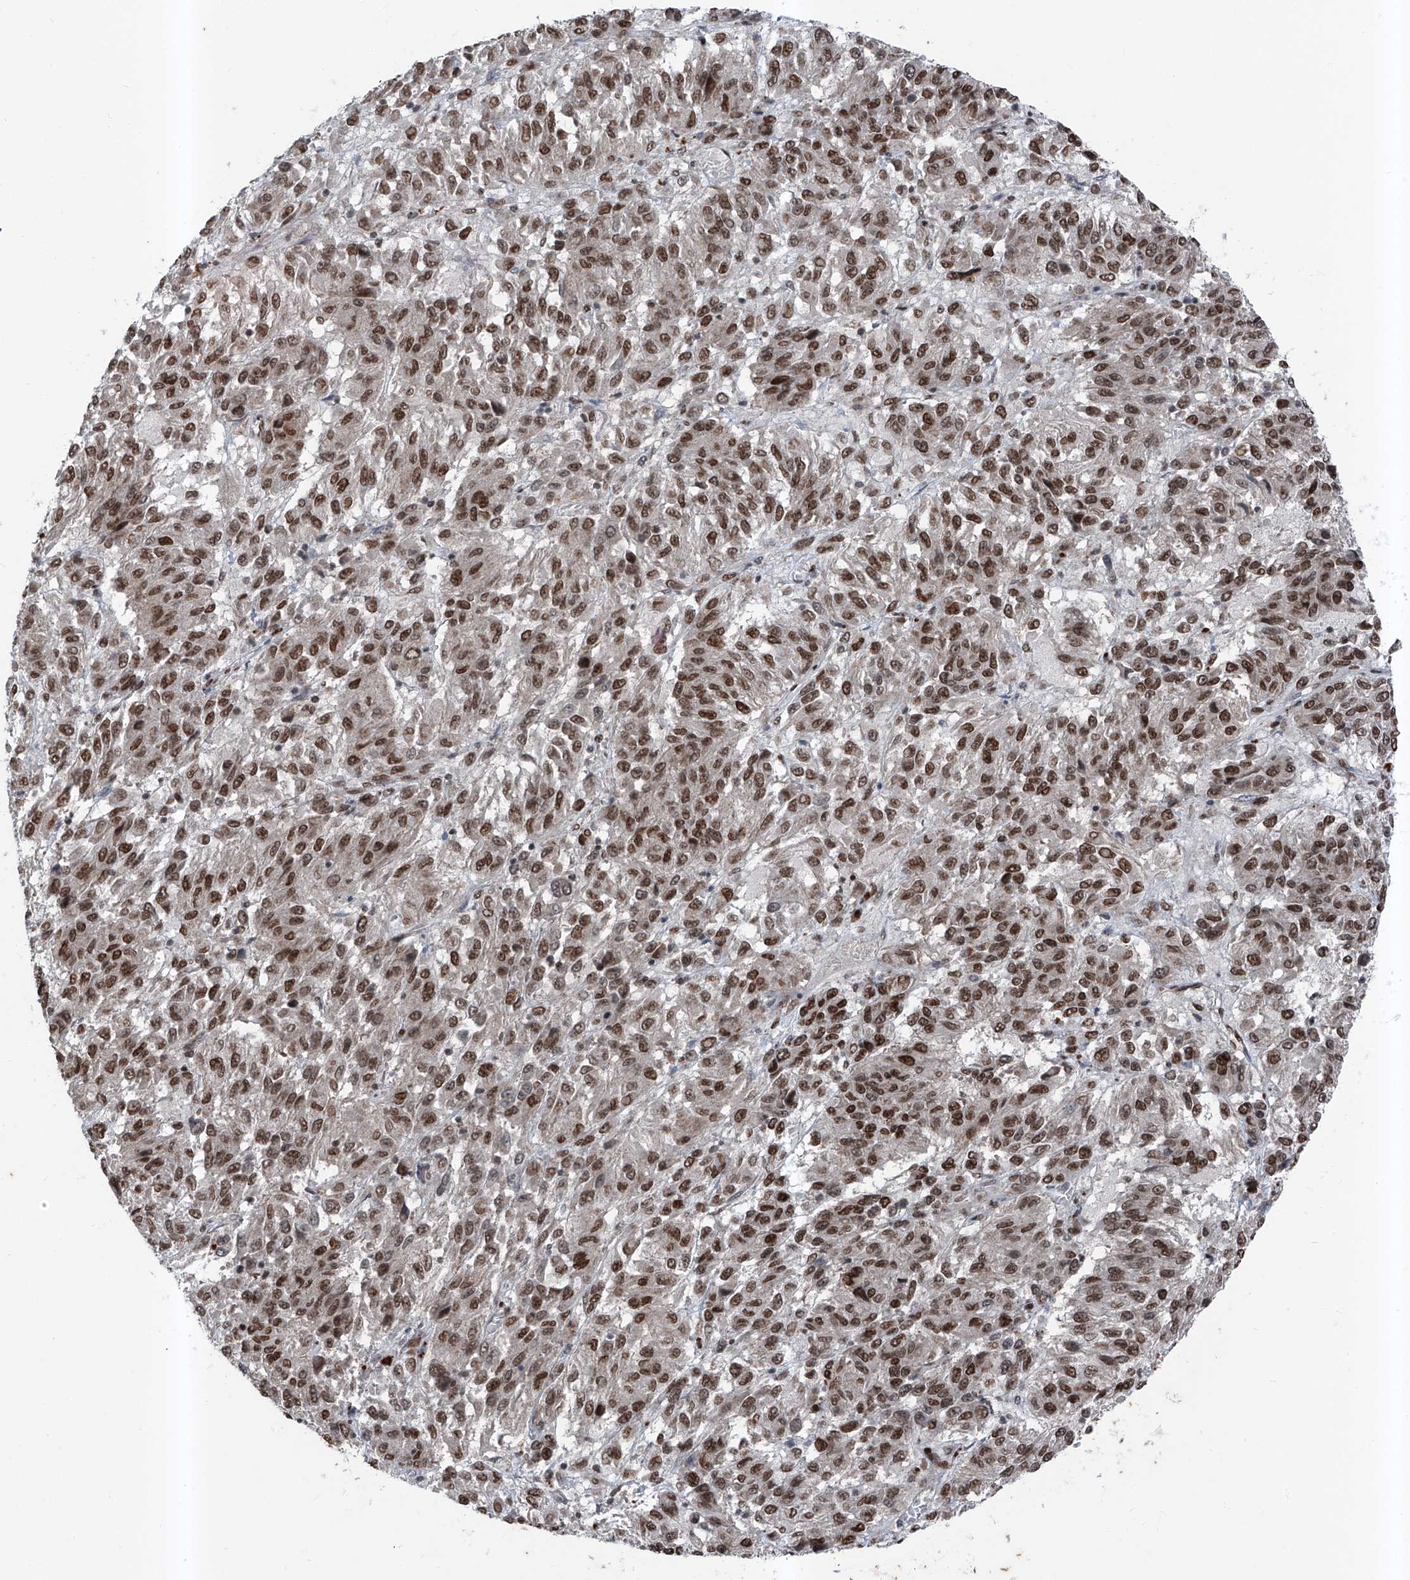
{"staining": {"intensity": "moderate", "quantity": ">75%", "location": "nuclear"}, "tissue": "melanoma", "cell_type": "Tumor cells", "image_type": "cancer", "snomed": [{"axis": "morphology", "description": "Malignant melanoma, Metastatic site"}, {"axis": "topography", "description": "Lung"}], "caption": "IHC (DAB (3,3'-diaminobenzidine)) staining of malignant melanoma (metastatic site) displays moderate nuclear protein staining in about >75% of tumor cells.", "gene": "BMI1", "patient": {"sex": "male", "age": 64}}